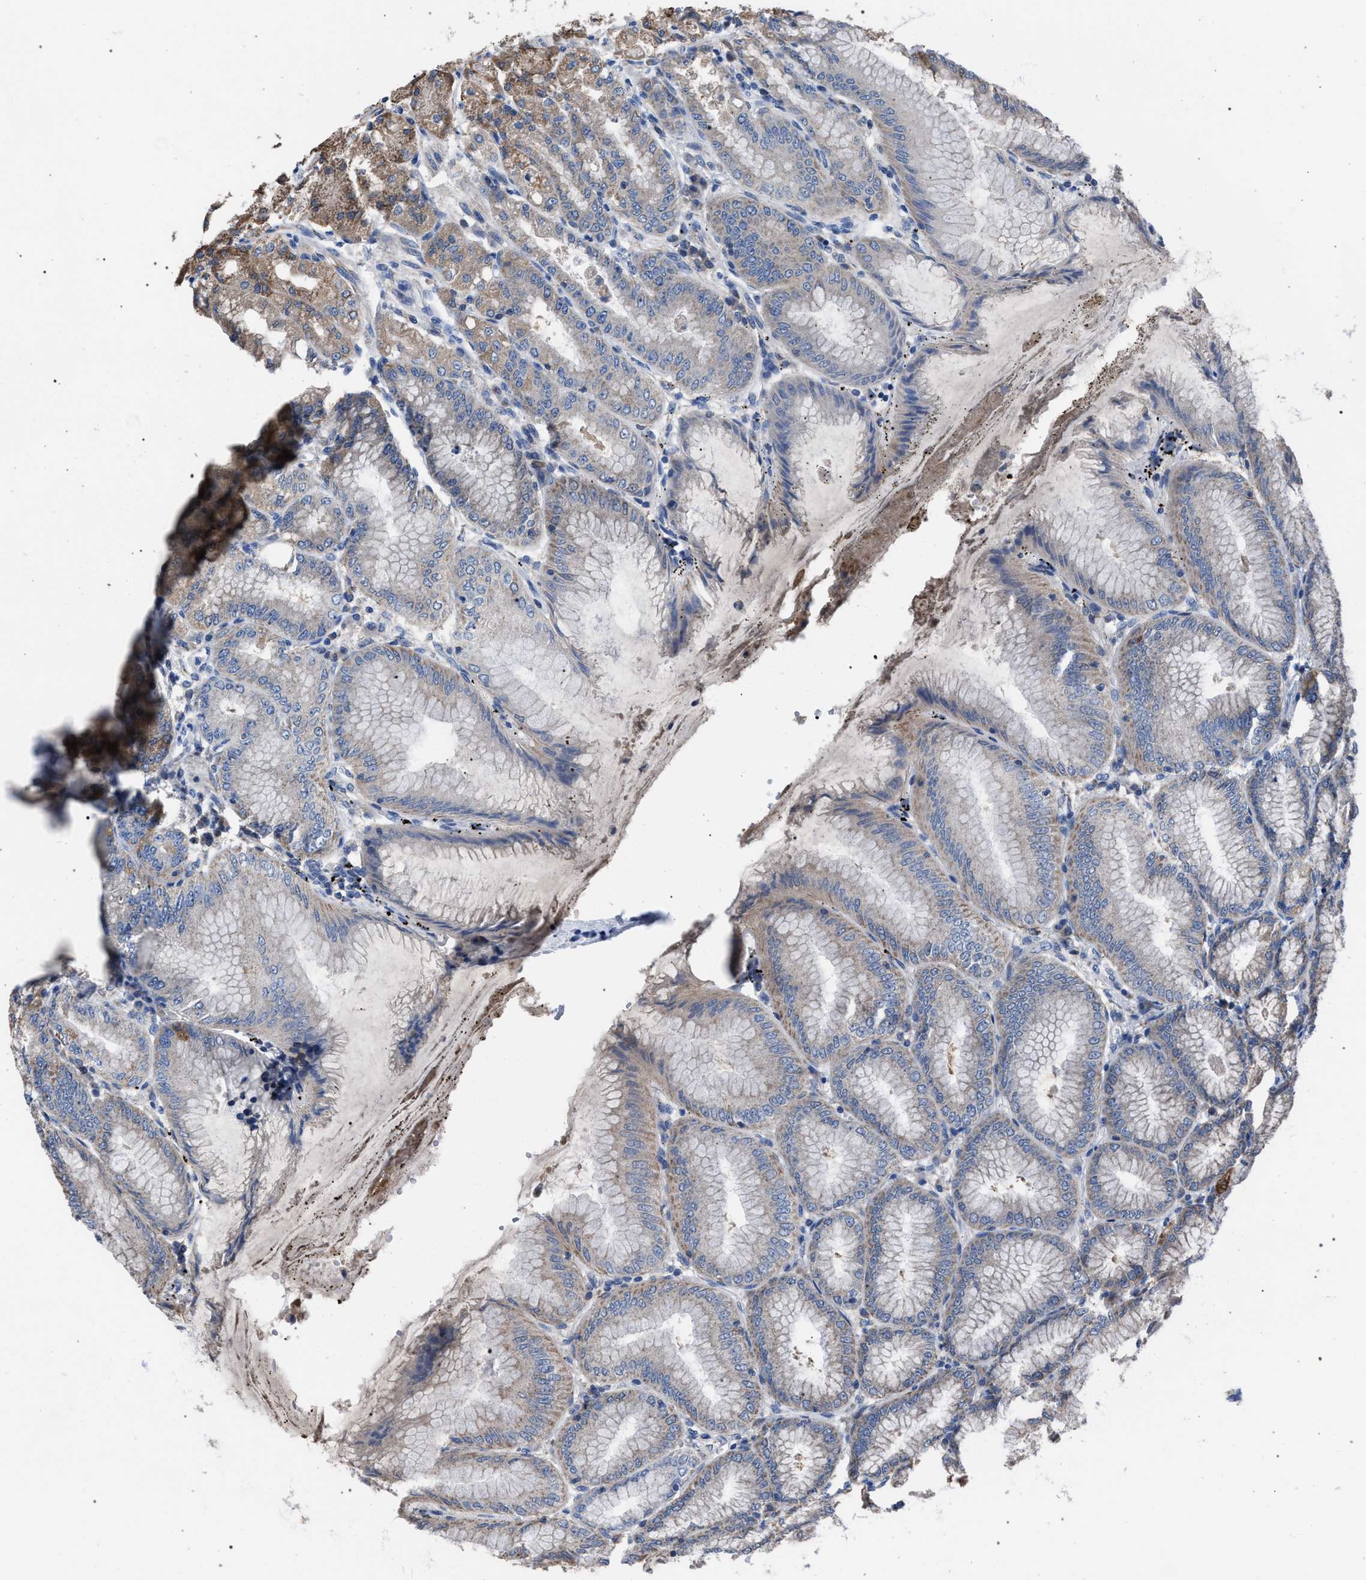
{"staining": {"intensity": "moderate", "quantity": "<25%", "location": "cytoplasmic/membranous"}, "tissue": "stomach", "cell_type": "Glandular cells", "image_type": "normal", "snomed": [{"axis": "morphology", "description": "Normal tissue, NOS"}, {"axis": "topography", "description": "Stomach, lower"}], "caption": "Moderate cytoplasmic/membranous staining for a protein is identified in approximately <25% of glandular cells of normal stomach using immunohistochemistry (IHC).", "gene": "CRYZ", "patient": {"sex": "male", "age": 71}}